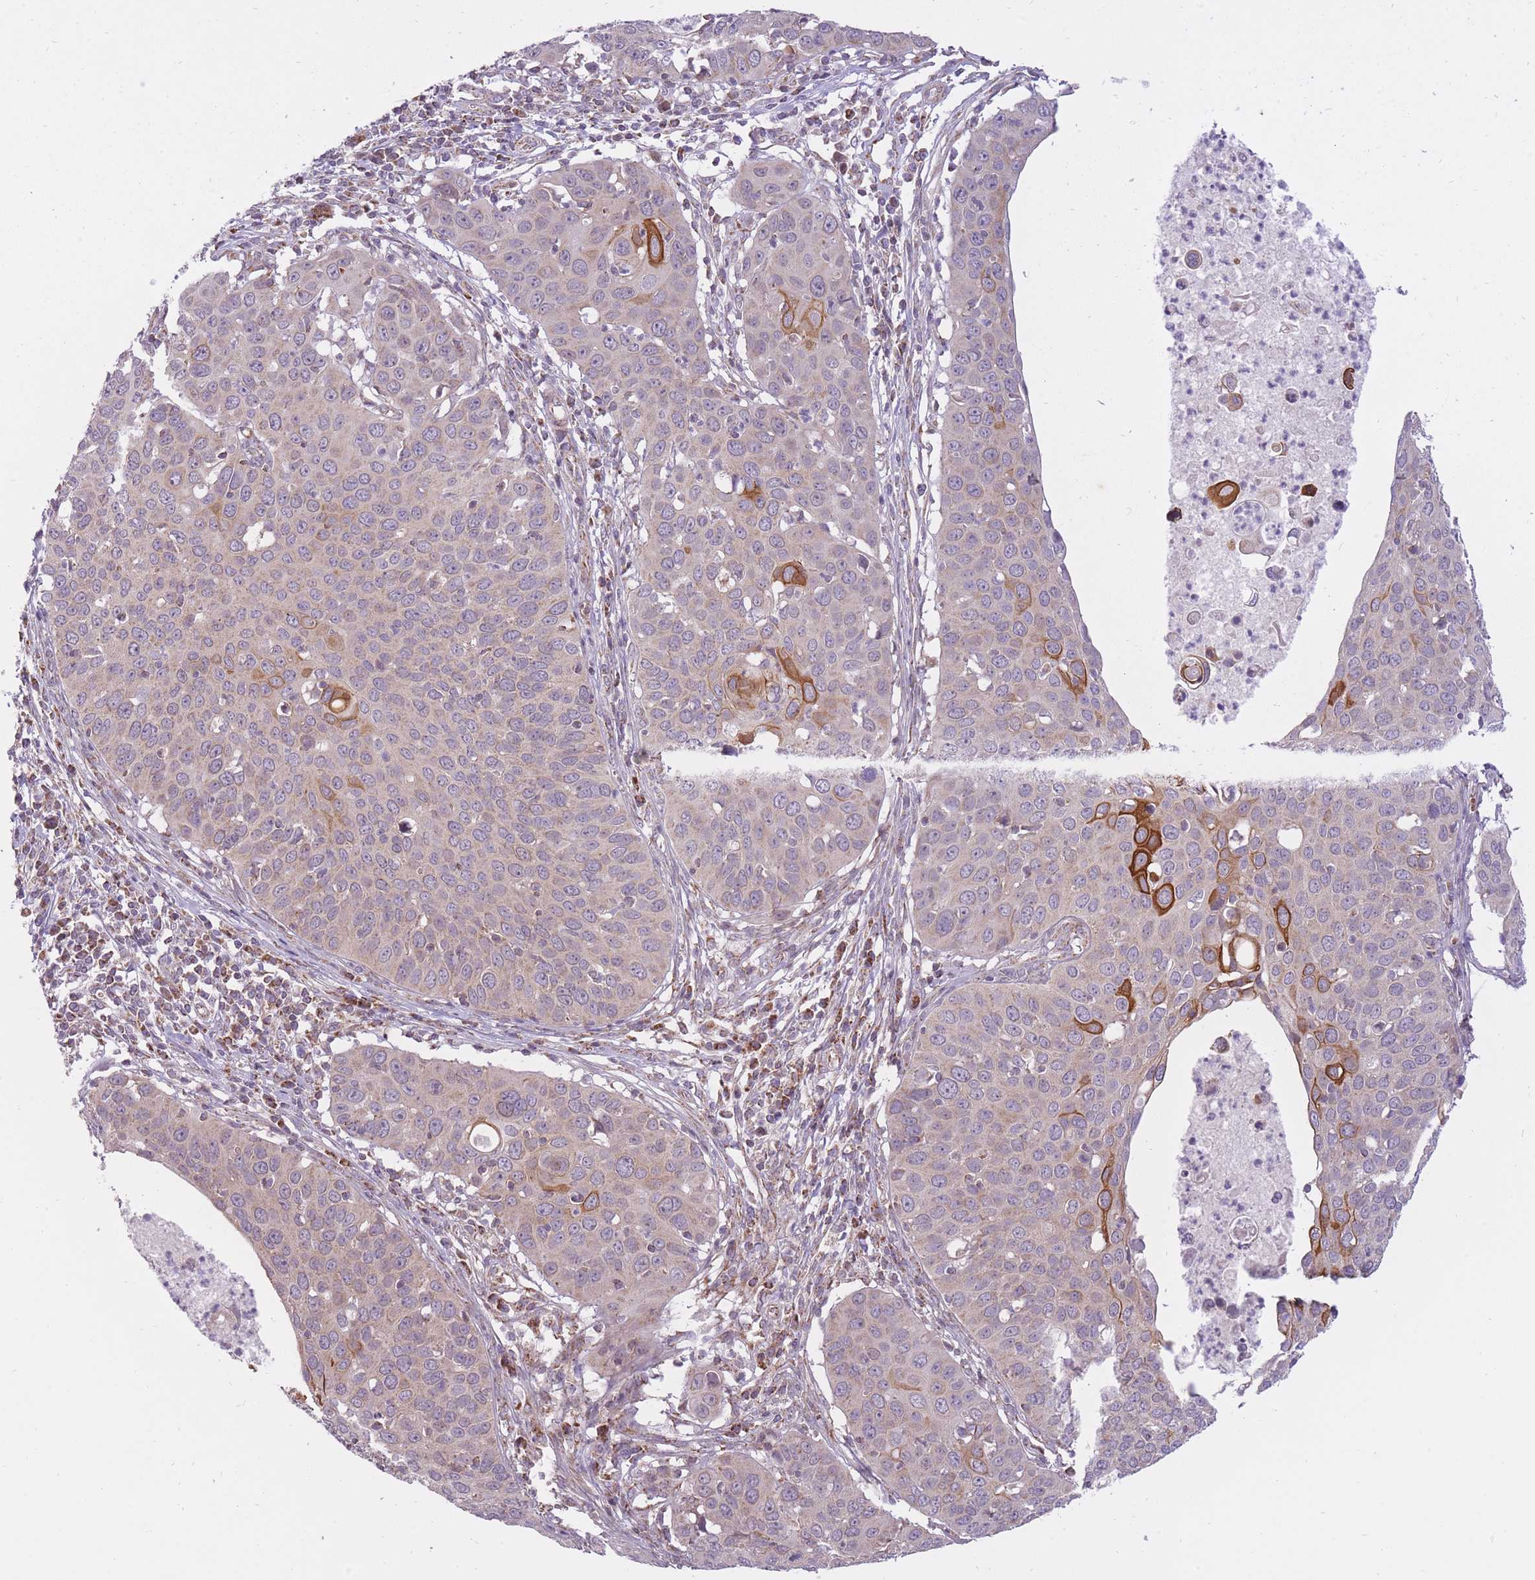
{"staining": {"intensity": "strong", "quantity": "<25%", "location": "cytoplasmic/membranous"}, "tissue": "cervical cancer", "cell_type": "Tumor cells", "image_type": "cancer", "snomed": [{"axis": "morphology", "description": "Squamous cell carcinoma, NOS"}, {"axis": "topography", "description": "Cervix"}], "caption": "Squamous cell carcinoma (cervical) stained with DAB immunohistochemistry (IHC) shows medium levels of strong cytoplasmic/membranous expression in about <25% of tumor cells.", "gene": "LIN7C", "patient": {"sex": "female", "age": 36}}